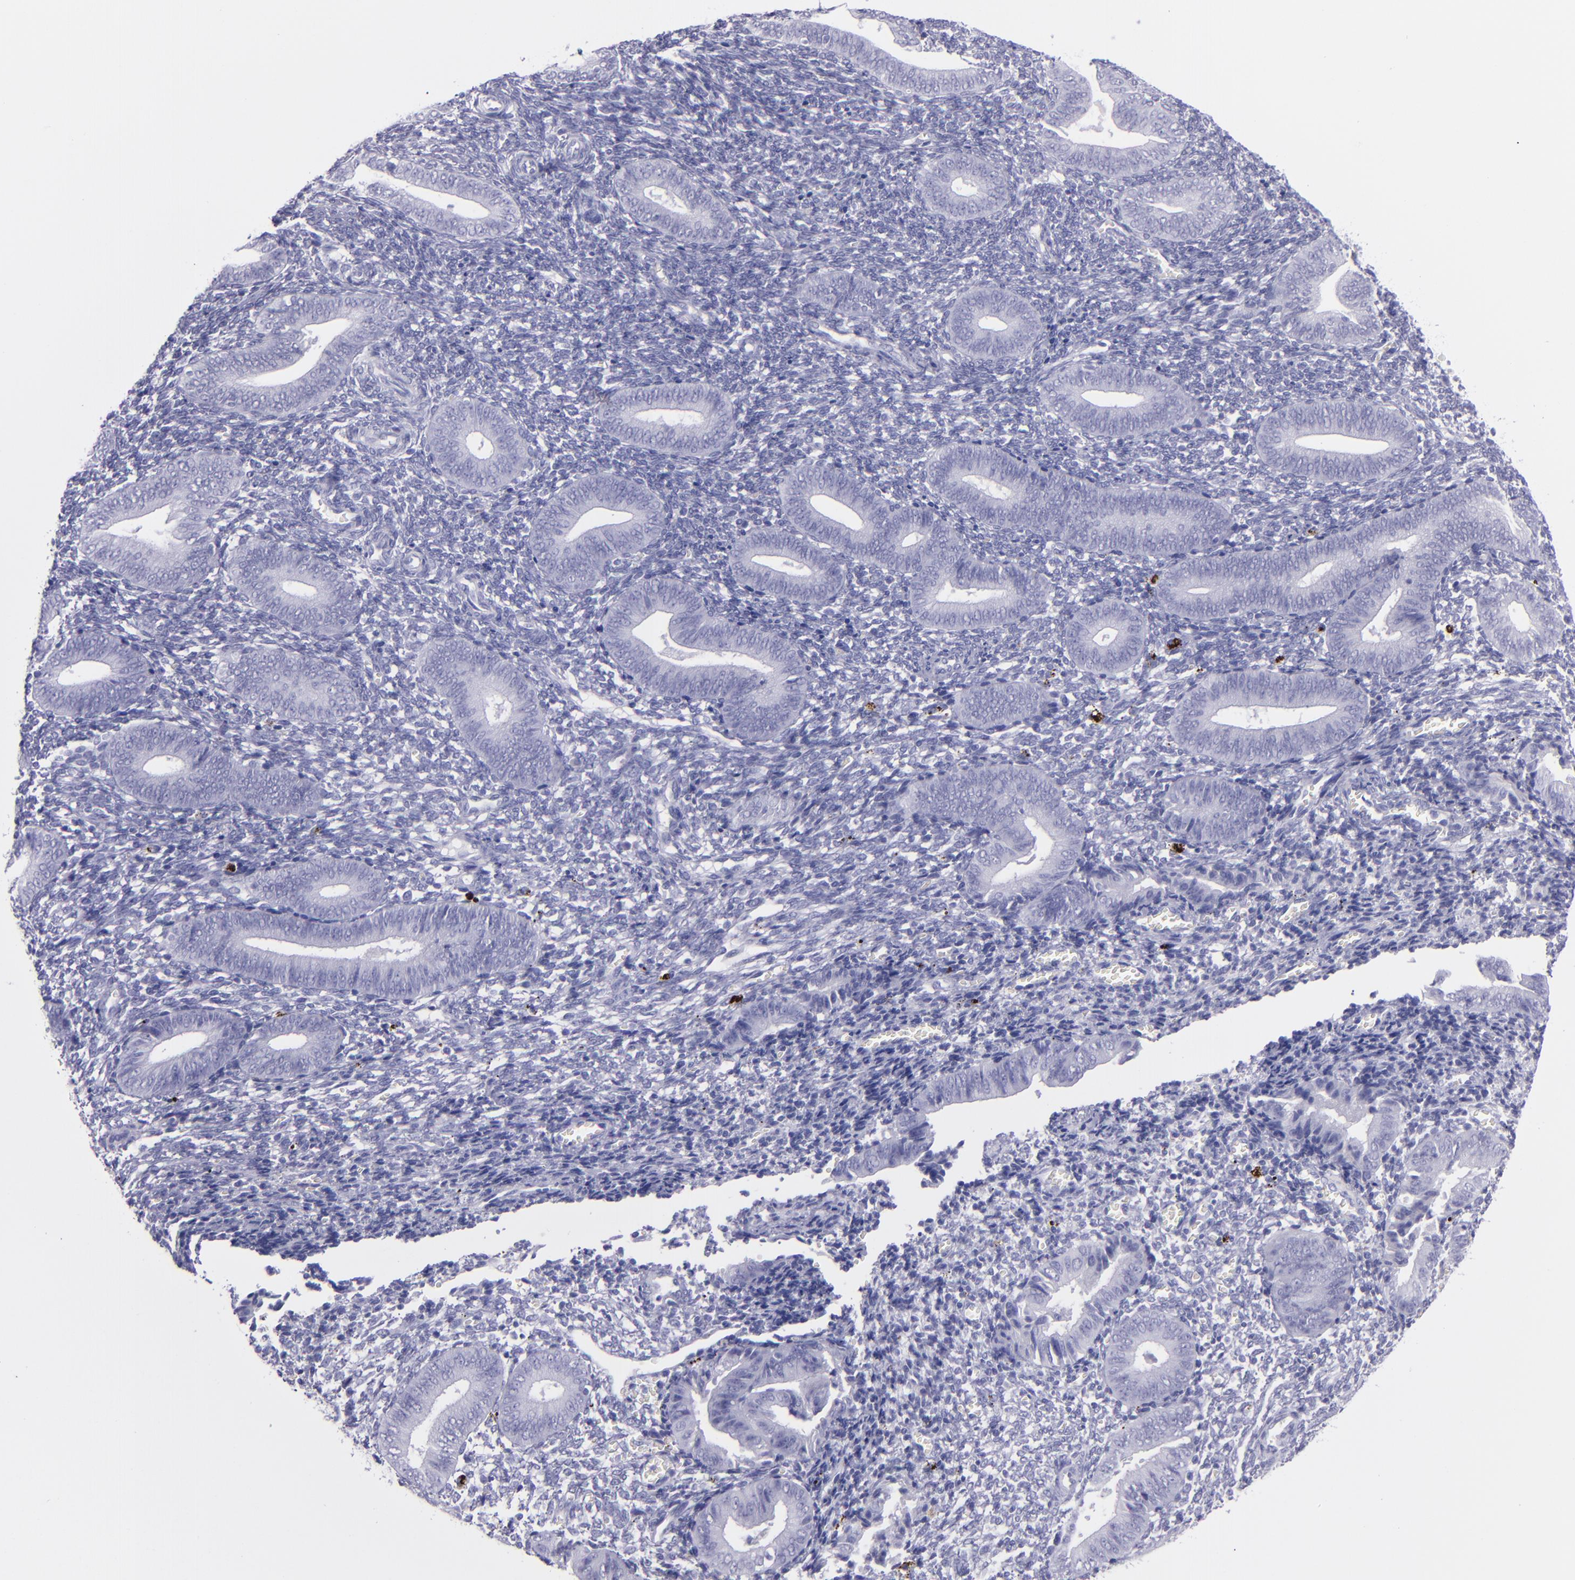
{"staining": {"intensity": "negative", "quantity": "none", "location": "none"}, "tissue": "endometrium", "cell_type": "Cells in endometrial stroma", "image_type": "normal", "snomed": [{"axis": "morphology", "description": "Normal tissue, NOS"}, {"axis": "topography", "description": "Uterus"}, {"axis": "topography", "description": "Endometrium"}], "caption": "IHC histopathology image of benign endometrium: endometrium stained with DAB displays no significant protein expression in cells in endometrial stroma.", "gene": "TNNT3", "patient": {"sex": "female", "age": 33}}